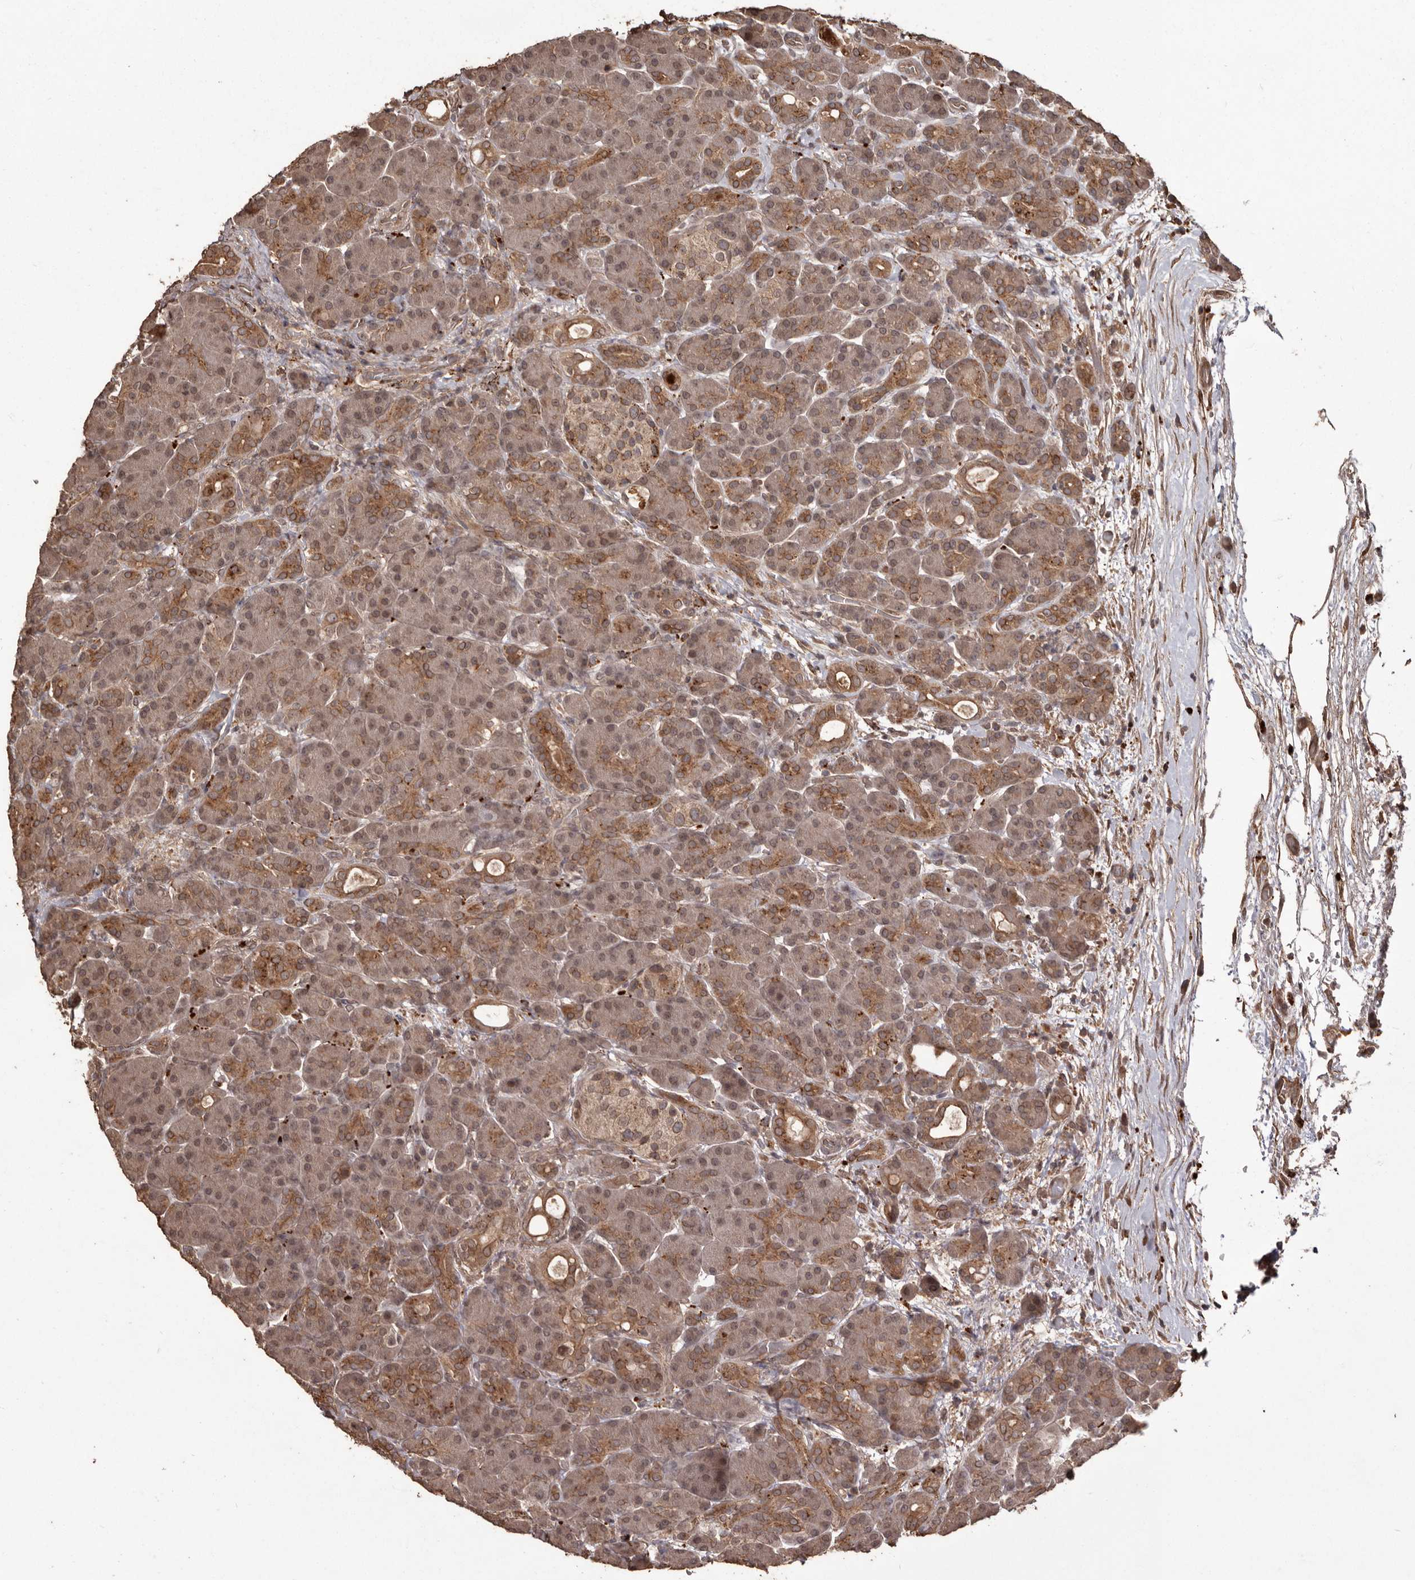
{"staining": {"intensity": "moderate", "quantity": "25%-75%", "location": "cytoplasmic/membranous"}, "tissue": "pancreas", "cell_type": "Exocrine glandular cells", "image_type": "normal", "snomed": [{"axis": "morphology", "description": "Normal tissue, NOS"}, {"axis": "topography", "description": "Pancreas"}], "caption": "Brown immunohistochemical staining in normal human pancreas demonstrates moderate cytoplasmic/membranous expression in approximately 25%-75% of exocrine glandular cells. (DAB (3,3'-diaminobenzidine) = brown stain, brightfield microscopy at high magnification).", "gene": "NUP43", "patient": {"sex": "male", "age": 63}}